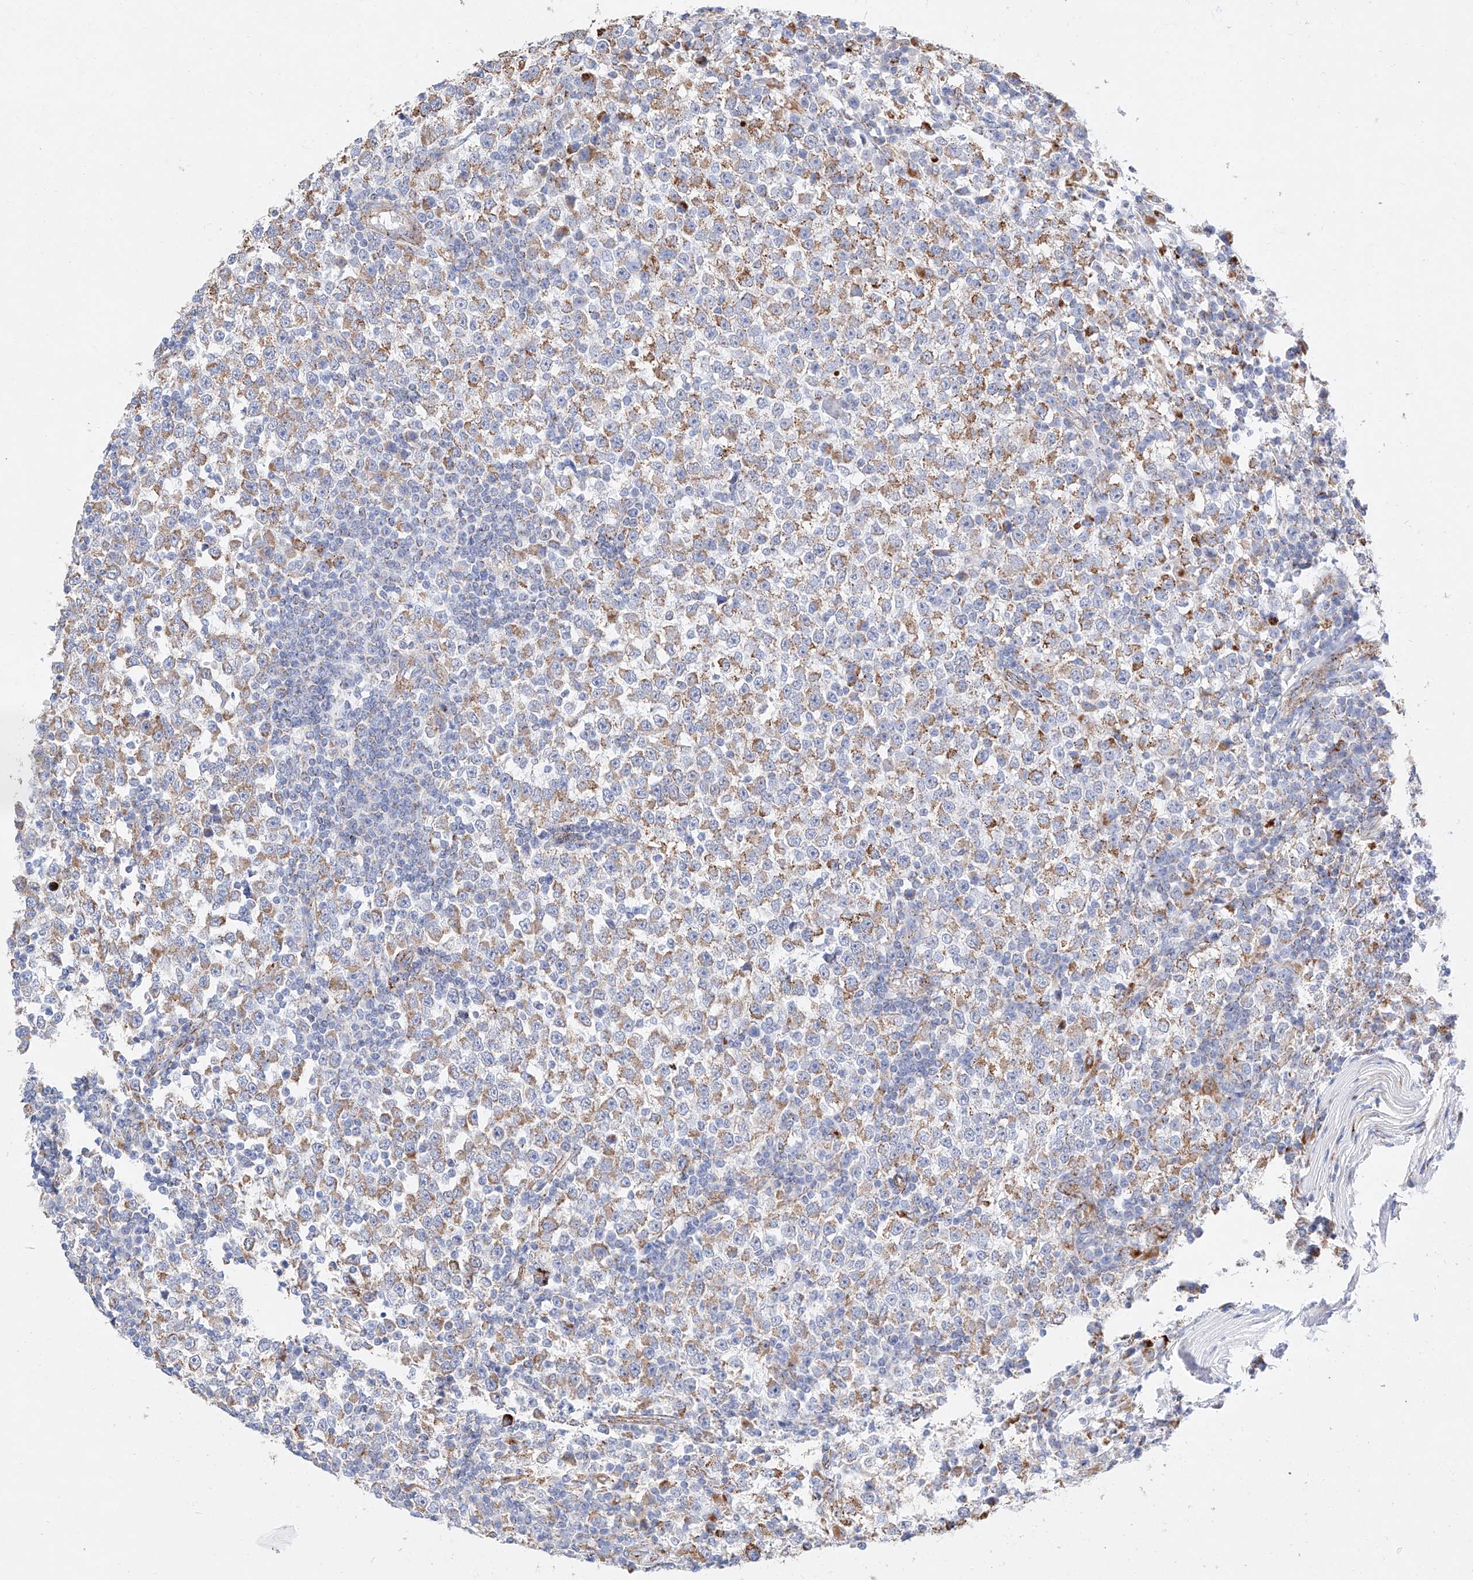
{"staining": {"intensity": "moderate", "quantity": ">75%", "location": "cytoplasmic/membranous"}, "tissue": "testis cancer", "cell_type": "Tumor cells", "image_type": "cancer", "snomed": [{"axis": "morphology", "description": "Seminoma, NOS"}, {"axis": "topography", "description": "Testis"}], "caption": "High-magnification brightfield microscopy of seminoma (testis) stained with DAB (brown) and counterstained with hematoxylin (blue). tumor cells exhibit moderate cytoplasmic/membranous expression is appreciated in approximately>75% of cells. (IHC, brightfield microscopy, high magnification).", "gene": "C6orf62", "patient": {"sex": "male", "age": 65}}